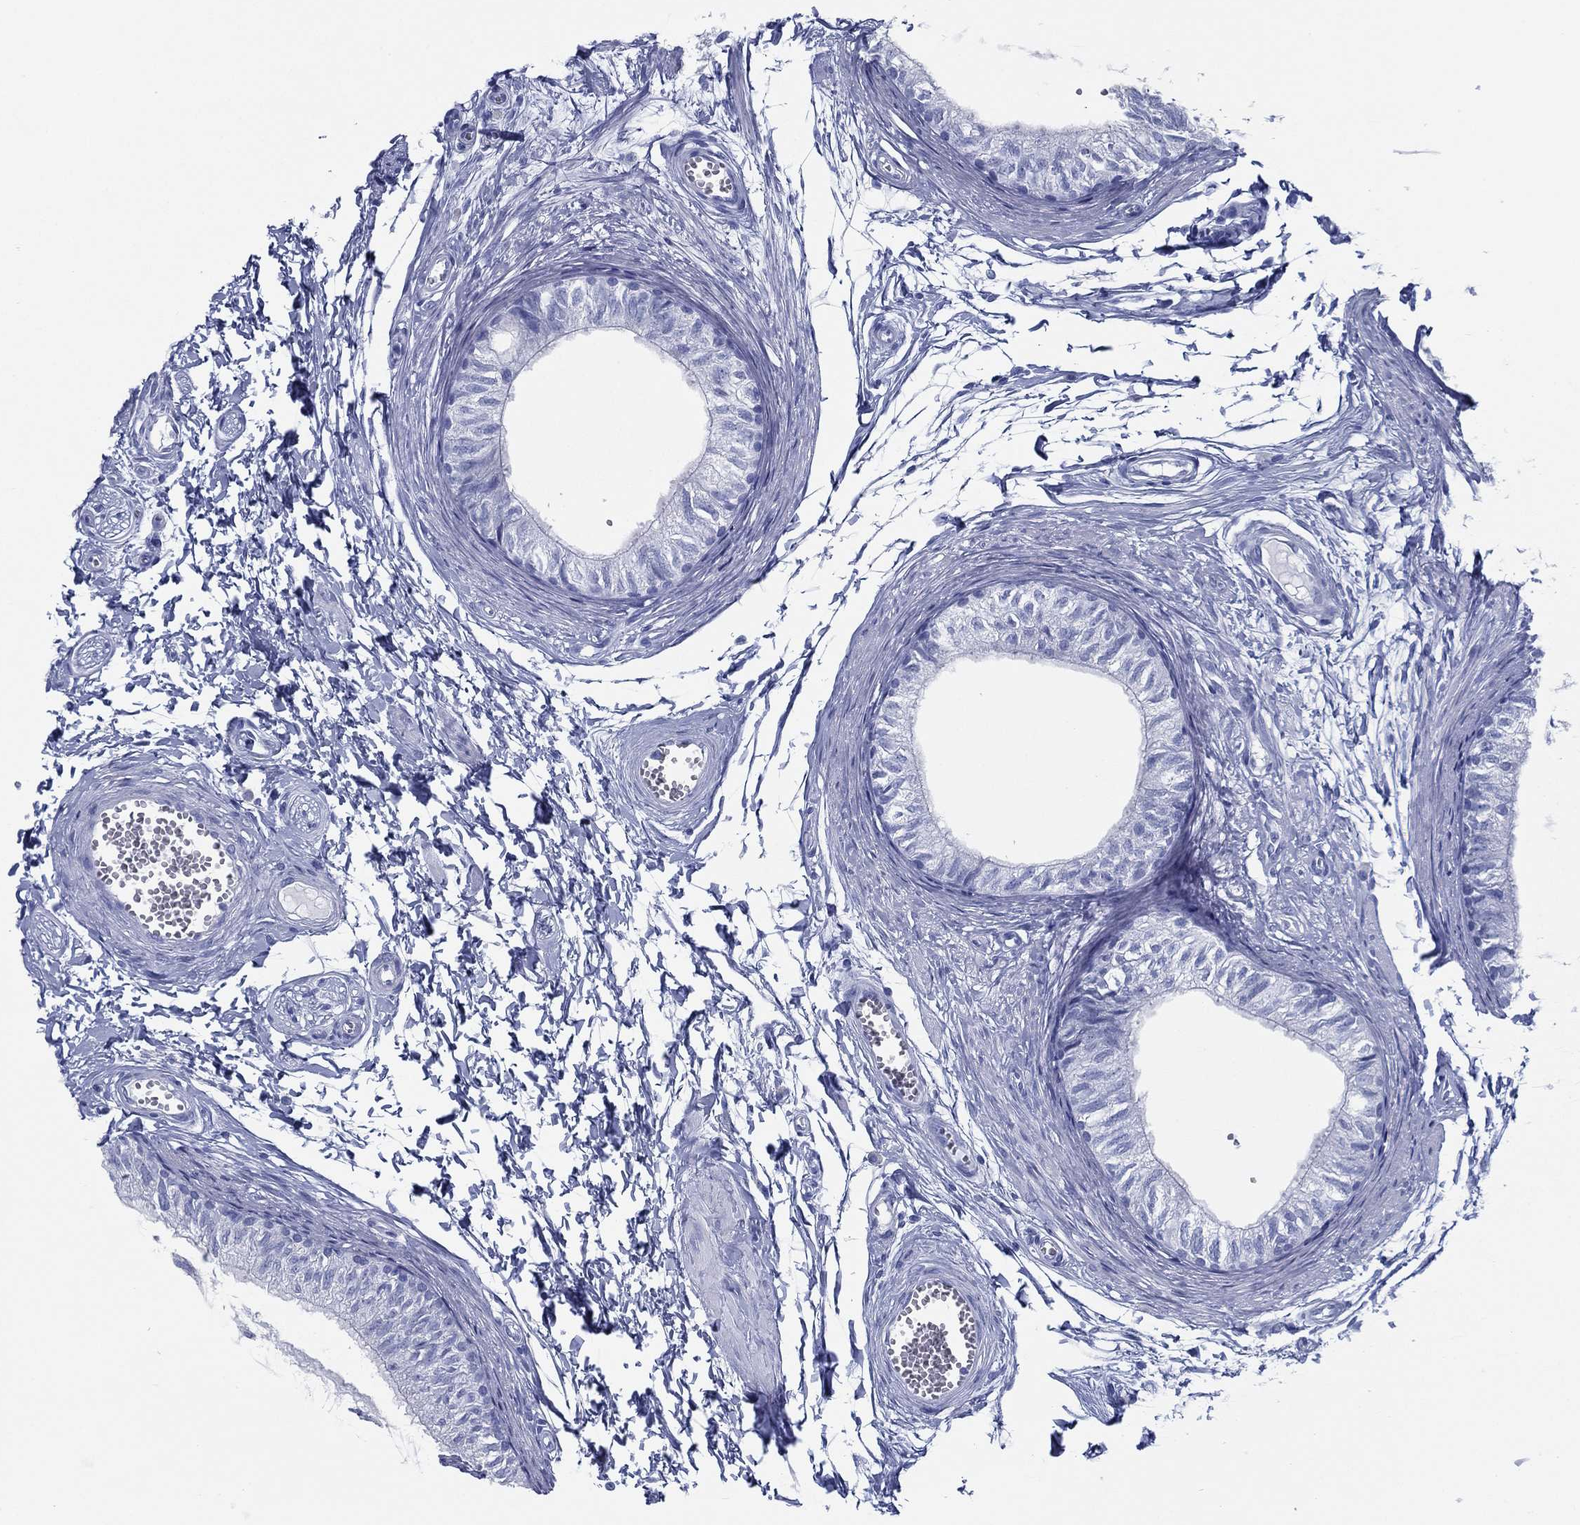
{"staining": {"intensity": "negative", "quantity": "none", "location": "none"}, "tissue": "epididymis", "cell_type": "Glandular cells", "image_type": "normal", "snomed": [{"axis": "morphology", "description": "Normal tissue, NOS"}, {"axis": "topography", "description": "Epididymis"}], "caption": "DAB (3,3'-diaminobenzidine) immunohistochemical staining of normal human epididymis demonstrates no significant positivity in glandular cells. The staining was performed using DAB to visualize the protein expression in brown, while the nuclei were stained in blue with hematoxylin (Magnification: 20x).", "gene": "TMEM252", "patient": {"sex": "male", "age": 22}}